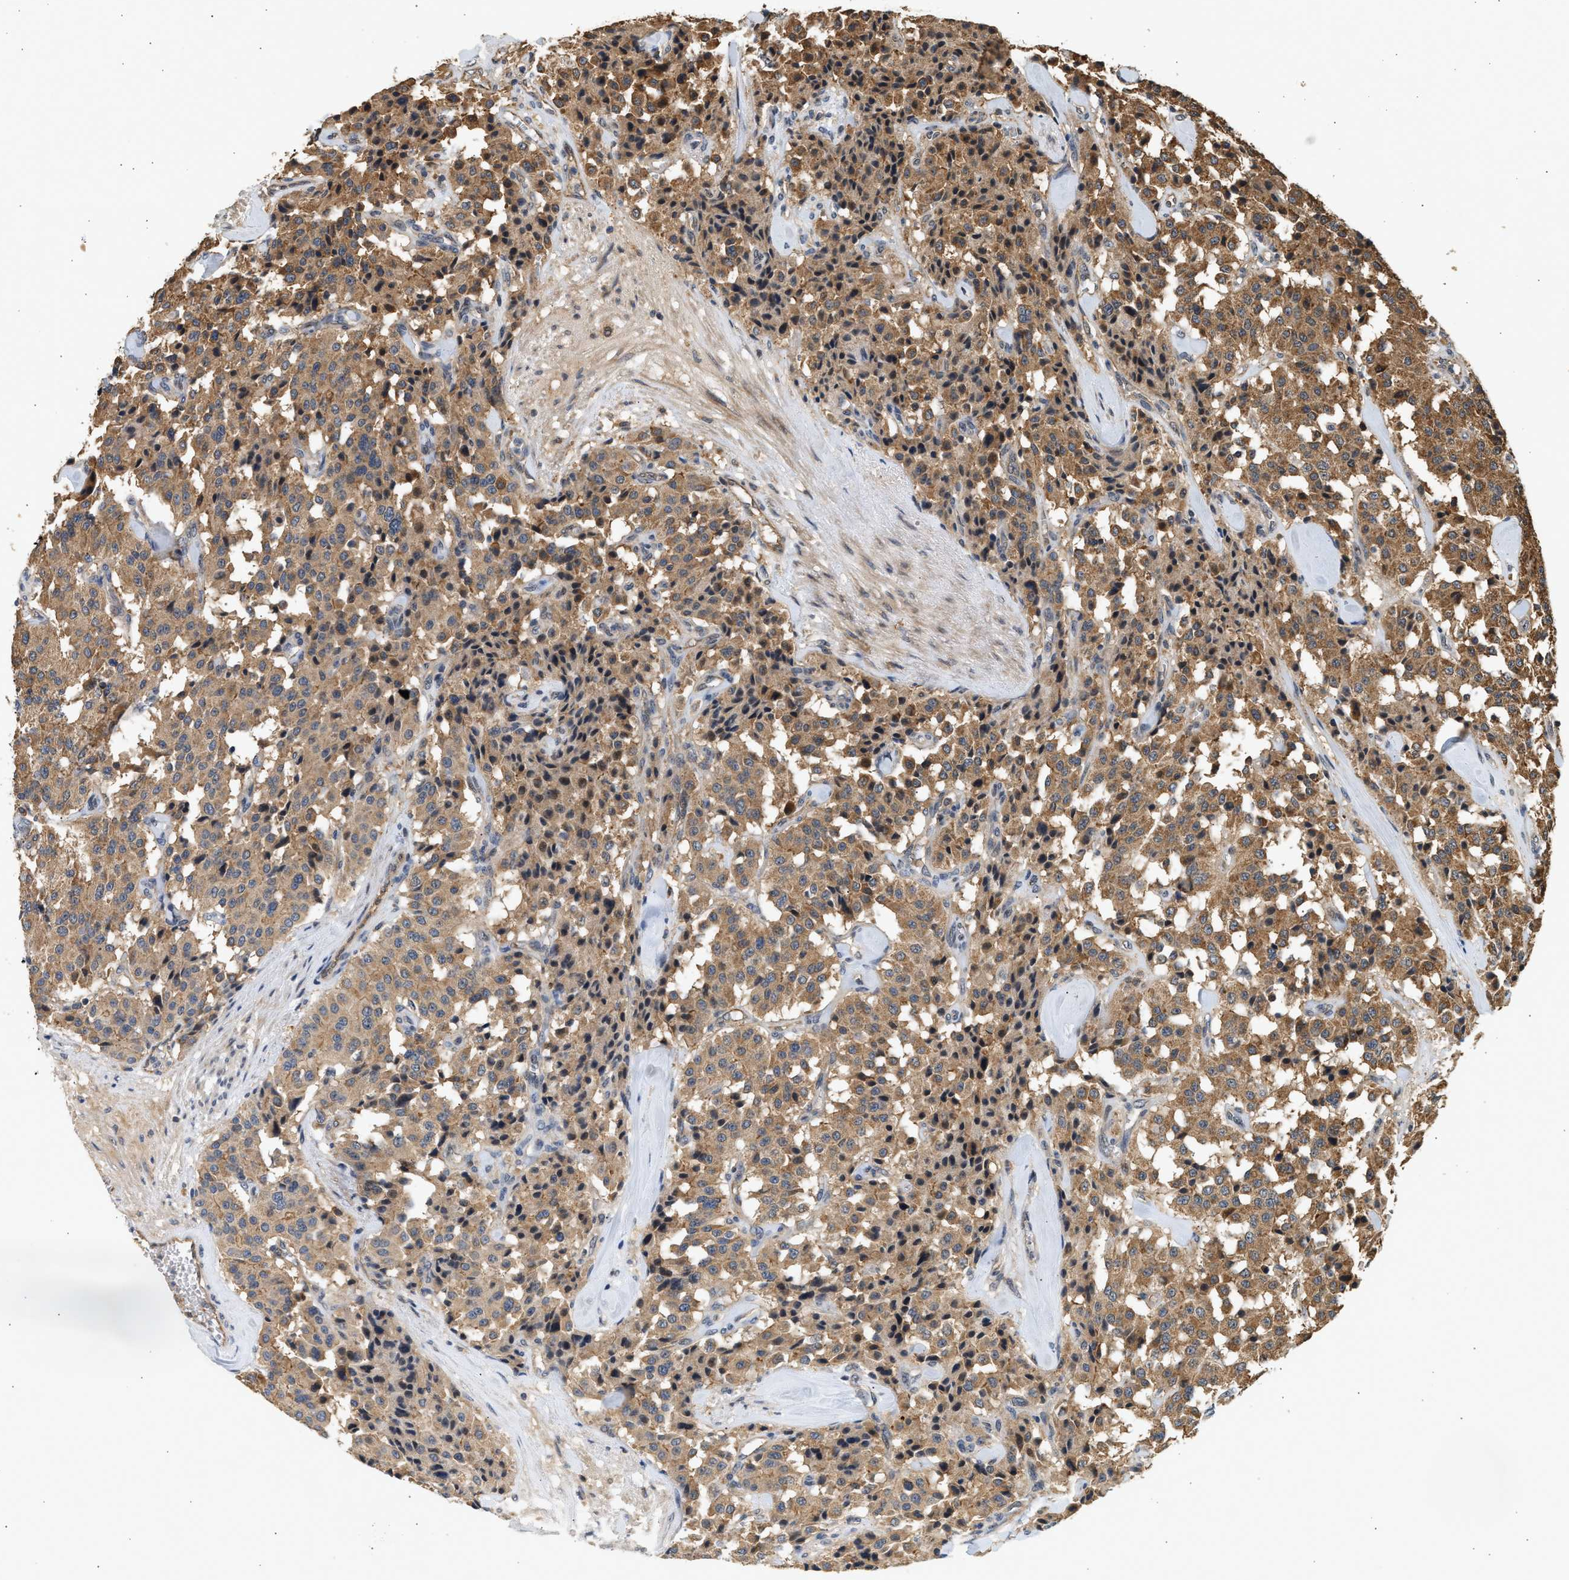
{"staining": {"intensity": "moderate", "quantity": ">75%", "location": "cytoplasmic/membranous"}, "tissue": "carcinoid", "cell_type": "Tumor cells", "image_type": "cancer", "snomed": [{"axis": "morphology", "description": "Carcinoid, malignant, NOS"}, {"axis": "topography", "description": "Lung"}], "caption": "Protein expression analysis of human carcinoid (malignant) reveals moderate cytoplasmic/membranous expression in about >75% of tumor cells.", "gene": "DUSP14", "patient": {"sex": "male", "age": 30}}